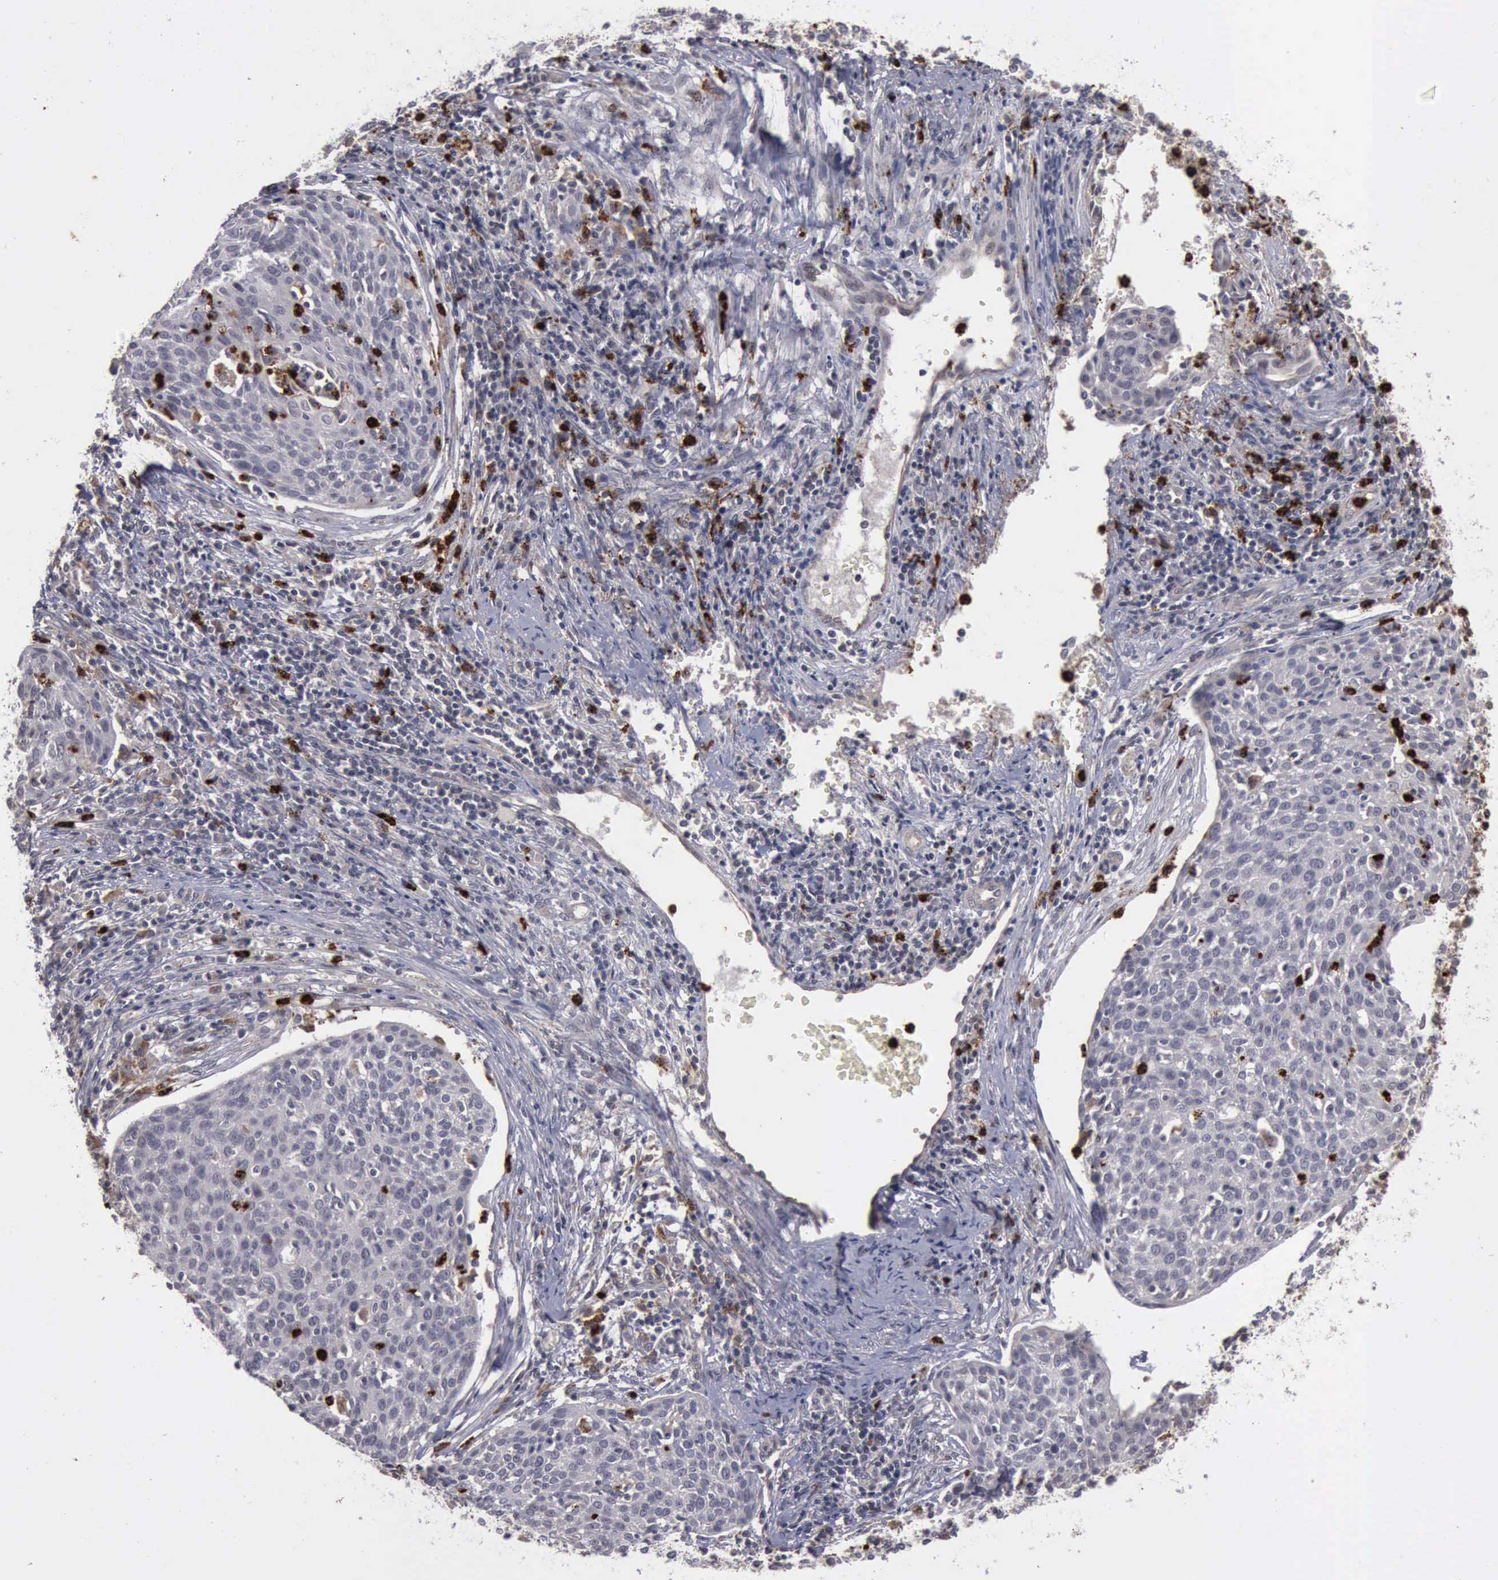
{"staining": {"intensity": "negative", "quantity": "none", "location": "none"}, "tissue": "cervical cancer", "cell_type": "Tumor cells", "image_type": "cancer", "snomed": [{"axis": "morphology", "description": "Squamous cell carcinoma, NOS"}, {"axis": "topography", "description": "Cervix"}], "caption": "DAB (3,3'-diaminobenzidine) immunohistochemical staining of cervical cancer reveals no significant expression in tumor cells.", "gene": "MMP9", "patient": {"sex": "female", "age": 38}}